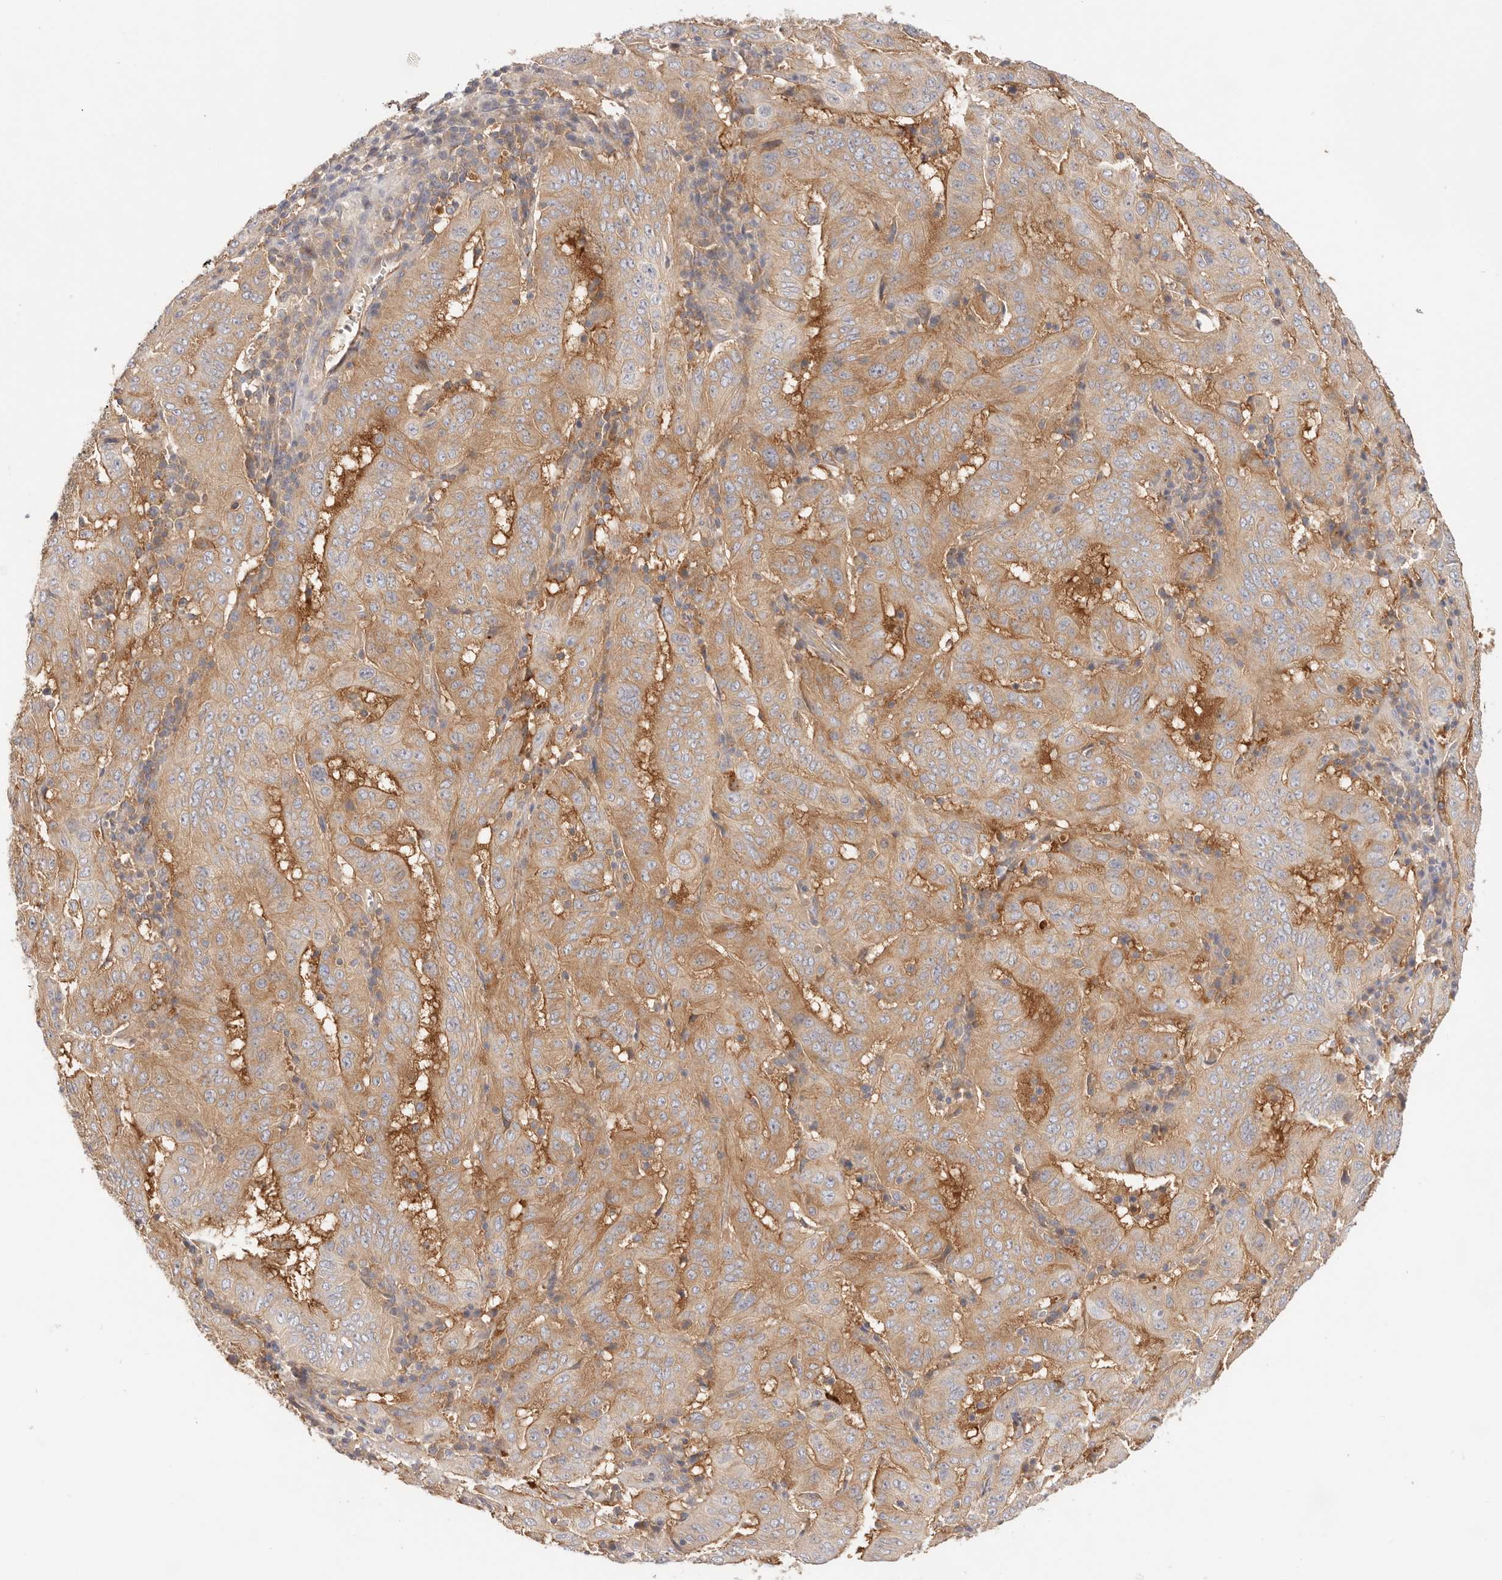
{"staining": {"intensity": "moderate", "quantity": ">75%", "location": "cytoplasmic/membranous"}, "tissue": "pancreatic cancer", "cell_type": "Tumor cells", "image_type": "cancer", "snomed": [{"axis": "morphology", "description": "Adenocarcinoma, NOS"}, {"axis": "topography", "description": "Pancreas"}], "caption": "Protein expression by immunohistochemistry displays moderate cytoplasmic/membranous expression in about >75% of tumor cells in pancreatic cancer (adenocarcinoma). Using DAB (brown) and hematoxylin (blue) stains, captured at high magnification using brightfield microscopy.", "gene": "KCMF1", "patient": {"sex": "male", "age": 63}}